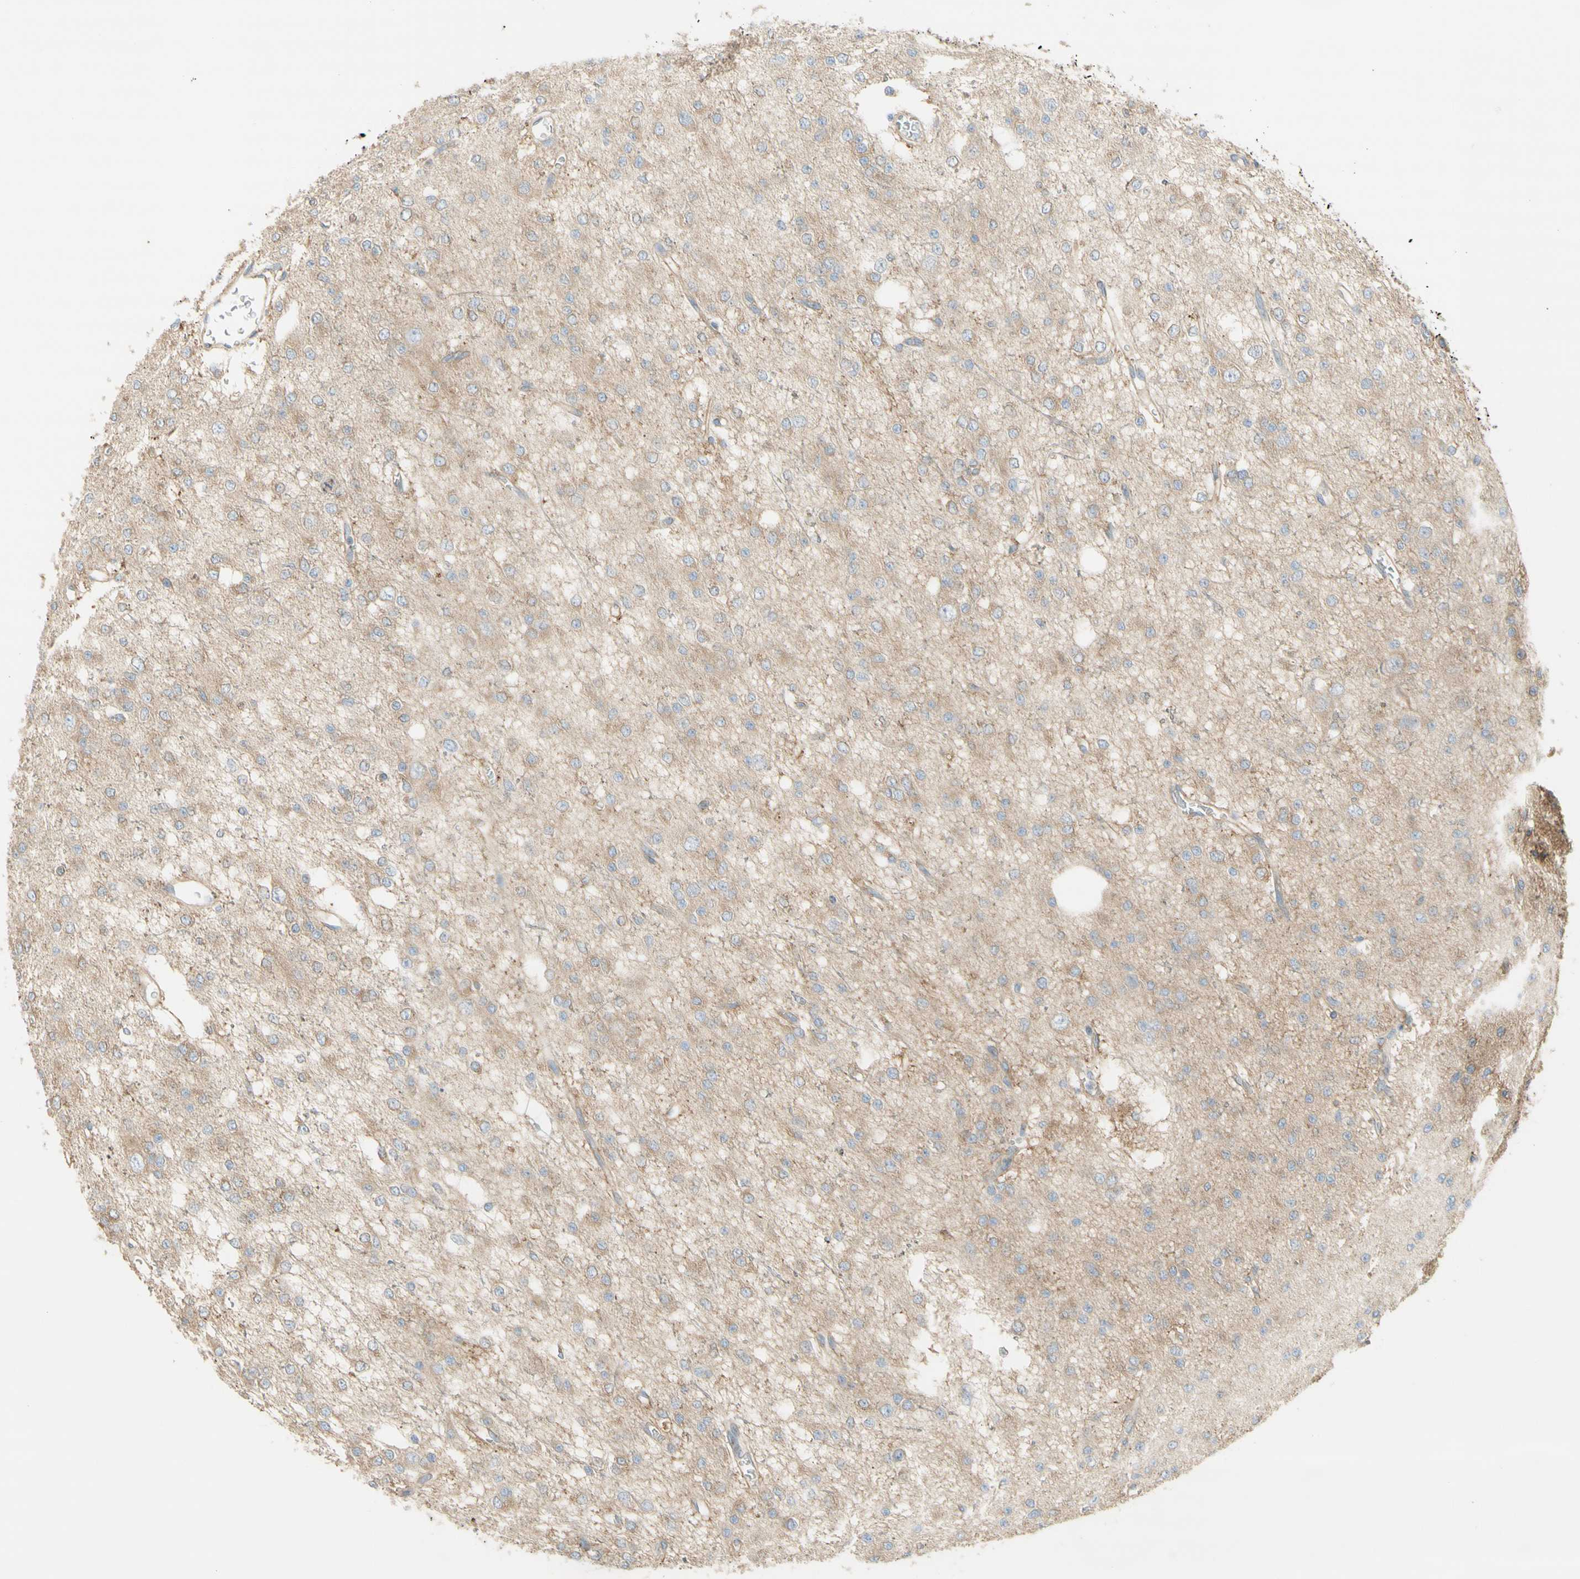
{"staining": {"intensity": "negative", "quantity": "none", "location": "none"}, "tissue": "glioma", "cell_type": "Tumor cells", "image_type": "cancer", "snomed": [{"axis": "morphology", "description": "Glioma, malignant, Low grade"}, {"axis": "topography", "description": "Brain"}], "caption": "Photomicrograph shows no protein staining in tumor cells of glioma tissue.", "gene": "DYNC1H1", "patient": {"sex": "male", "age": 38}}